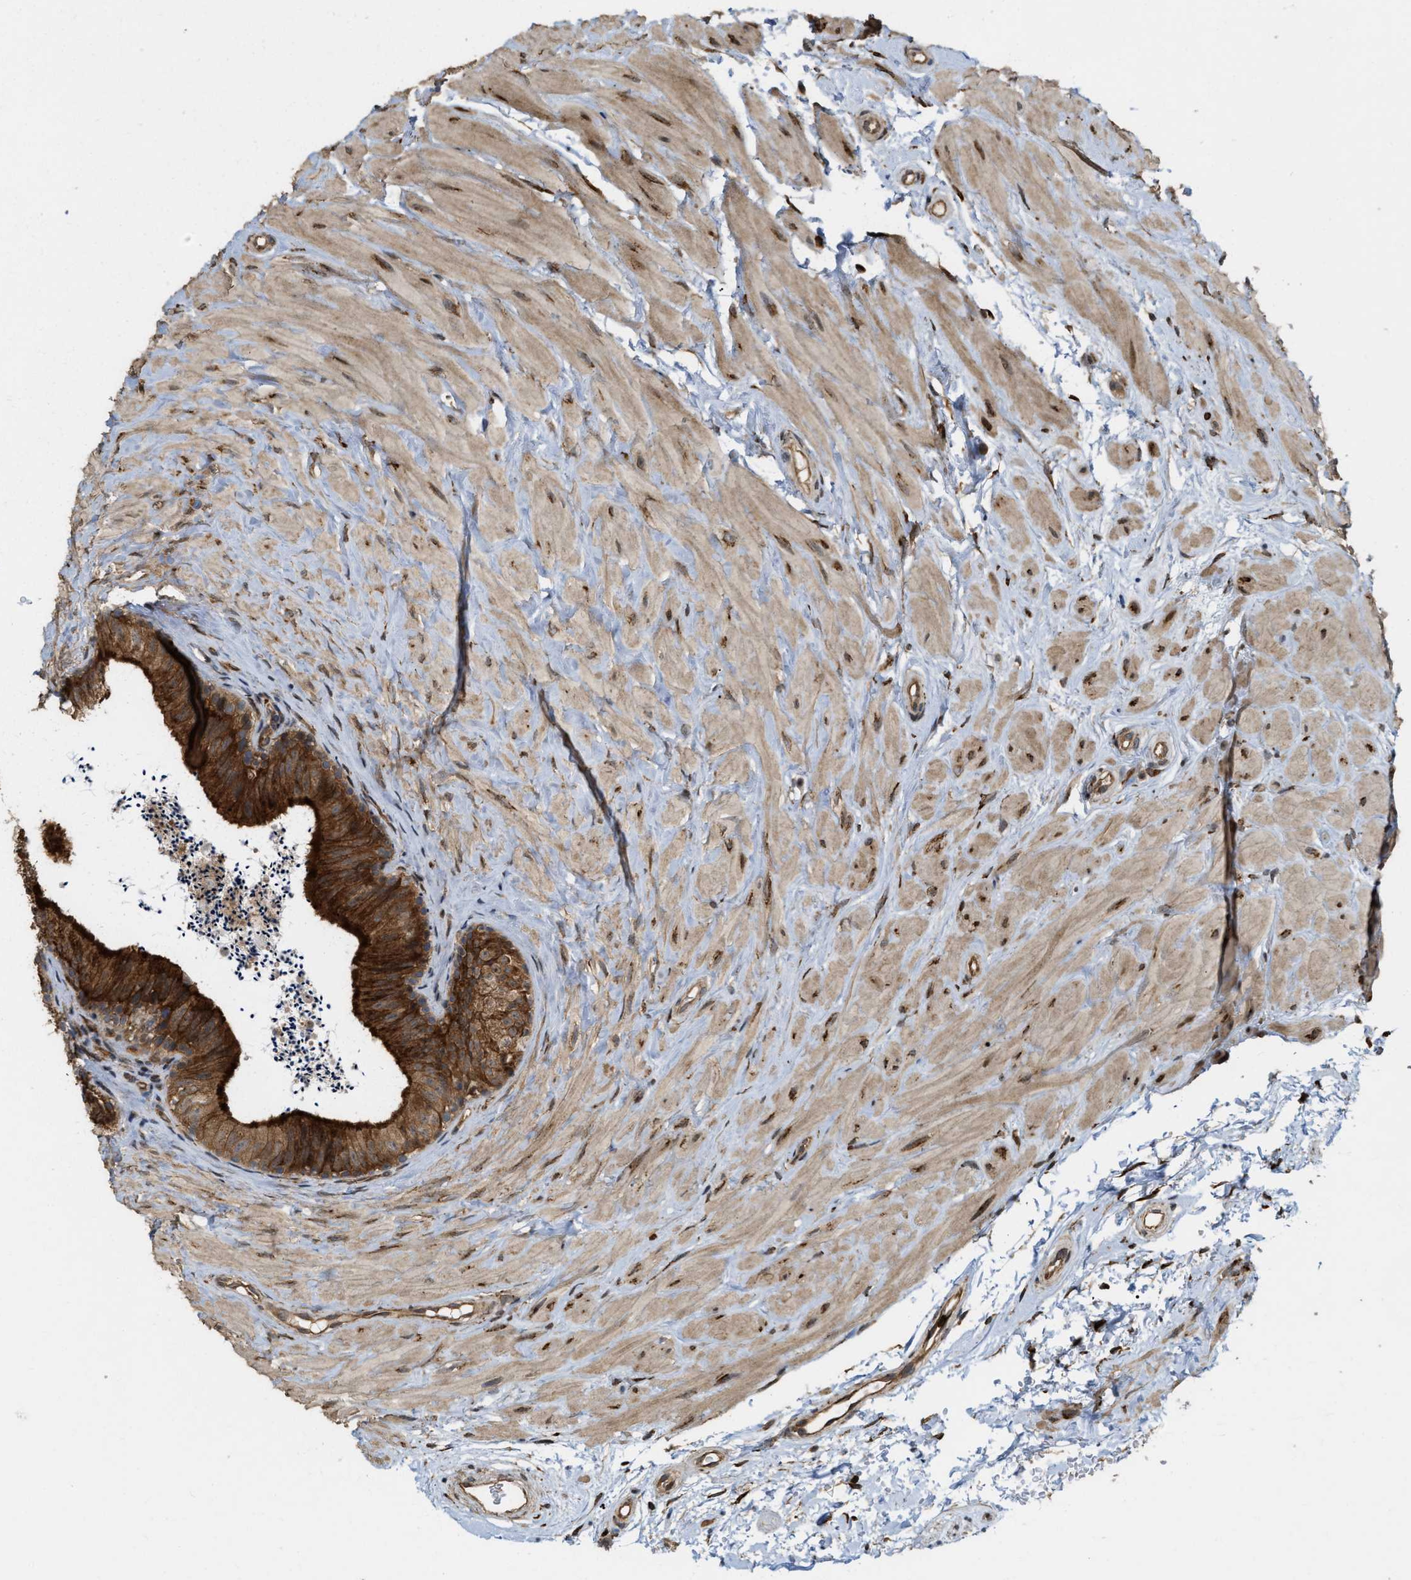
{"staining": {"intensity": "strong", "quantity": ">75%", "location": "cytoplasmic/membranous"}, "tissue": "epididymis", "cell_type": "Glandular cells", "image_type": "normal", "snomed": [{"axis": "morphology", "description": "Normal tissue, NOS"}, {"axis": "topography", "description": "Epididymis"}], "caption": "Immunohistochemistry (IHC) of unremarkable epididymis demonstrates high levels of strong cytoplasmic/membranous staining in approximately >75% of glandular cells. The staining is performed using DAB (3,3'-diaminobenzidine) brown chromogen to label protein expression. The nuclei are counter-stained blue using hematoxylin.", "gene": "IQCE", "patient": {"sex": "male", "age": 56}}